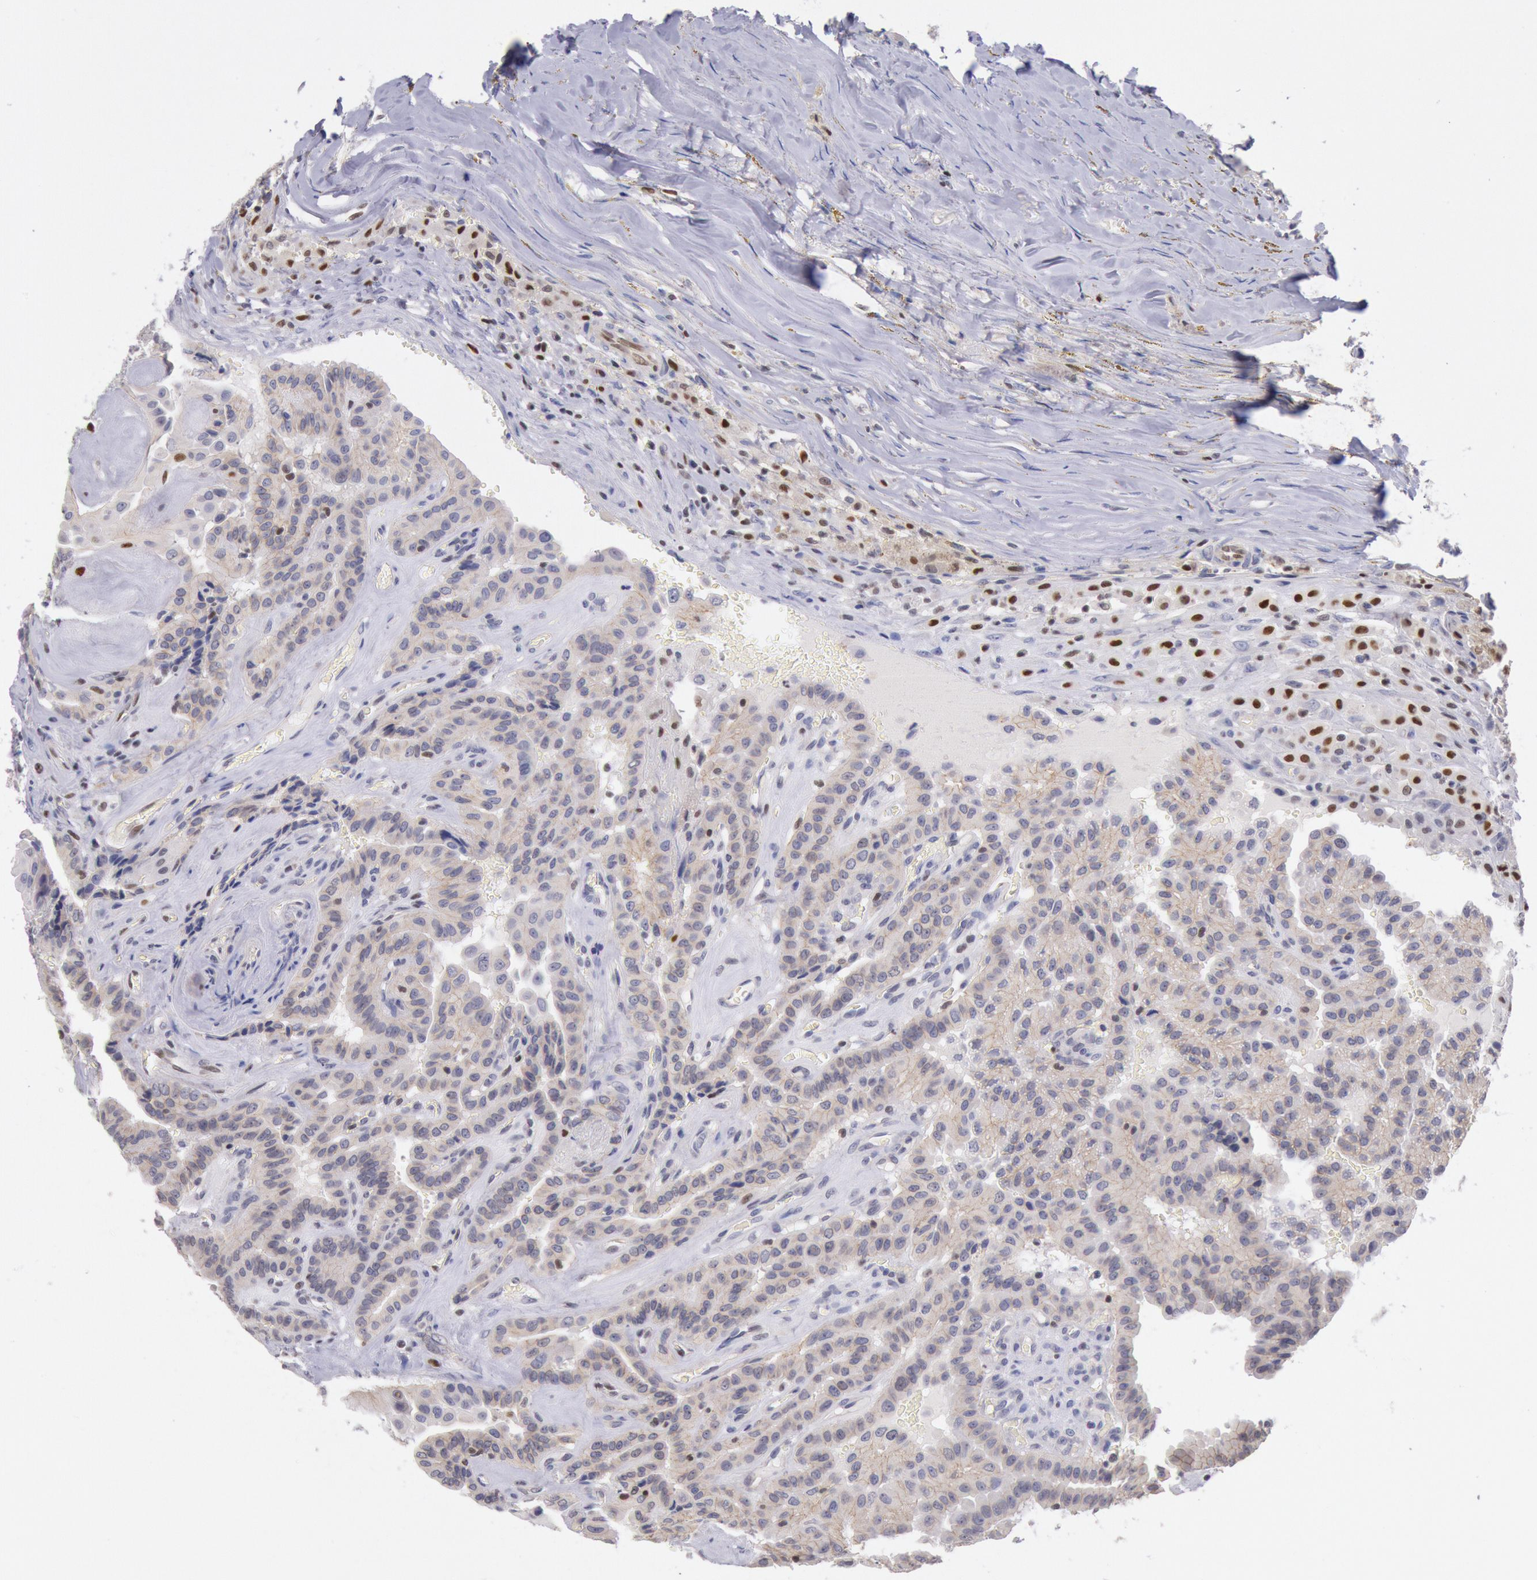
{"staining": {"intensity": "weak", "quantity": ">75%", "location": "cytoplasmic/membranous"}, "tissue": "thyroid cancer", "cell_type": "Tumor cells", "image_type": "cancer", "snomed": [{"axis": "morphology", "description": "Papillary adenocarcinoma, NOS"}, {"axis": "topography", "description": "Thyroid gland"}], "caption": "DAB immunohistochemical staining of human thyroid papillary adenocarcinoma exhibits weak cytoplasmic/membranous protein expression in approximately >75% of tumor cells. (Stains: DAB in brown, nuclei in blue, Microscopy: brightfield microscopy at high magnification).", "gene": "RPS6KA5", "patient": {"sex": "male", "age": 87}}